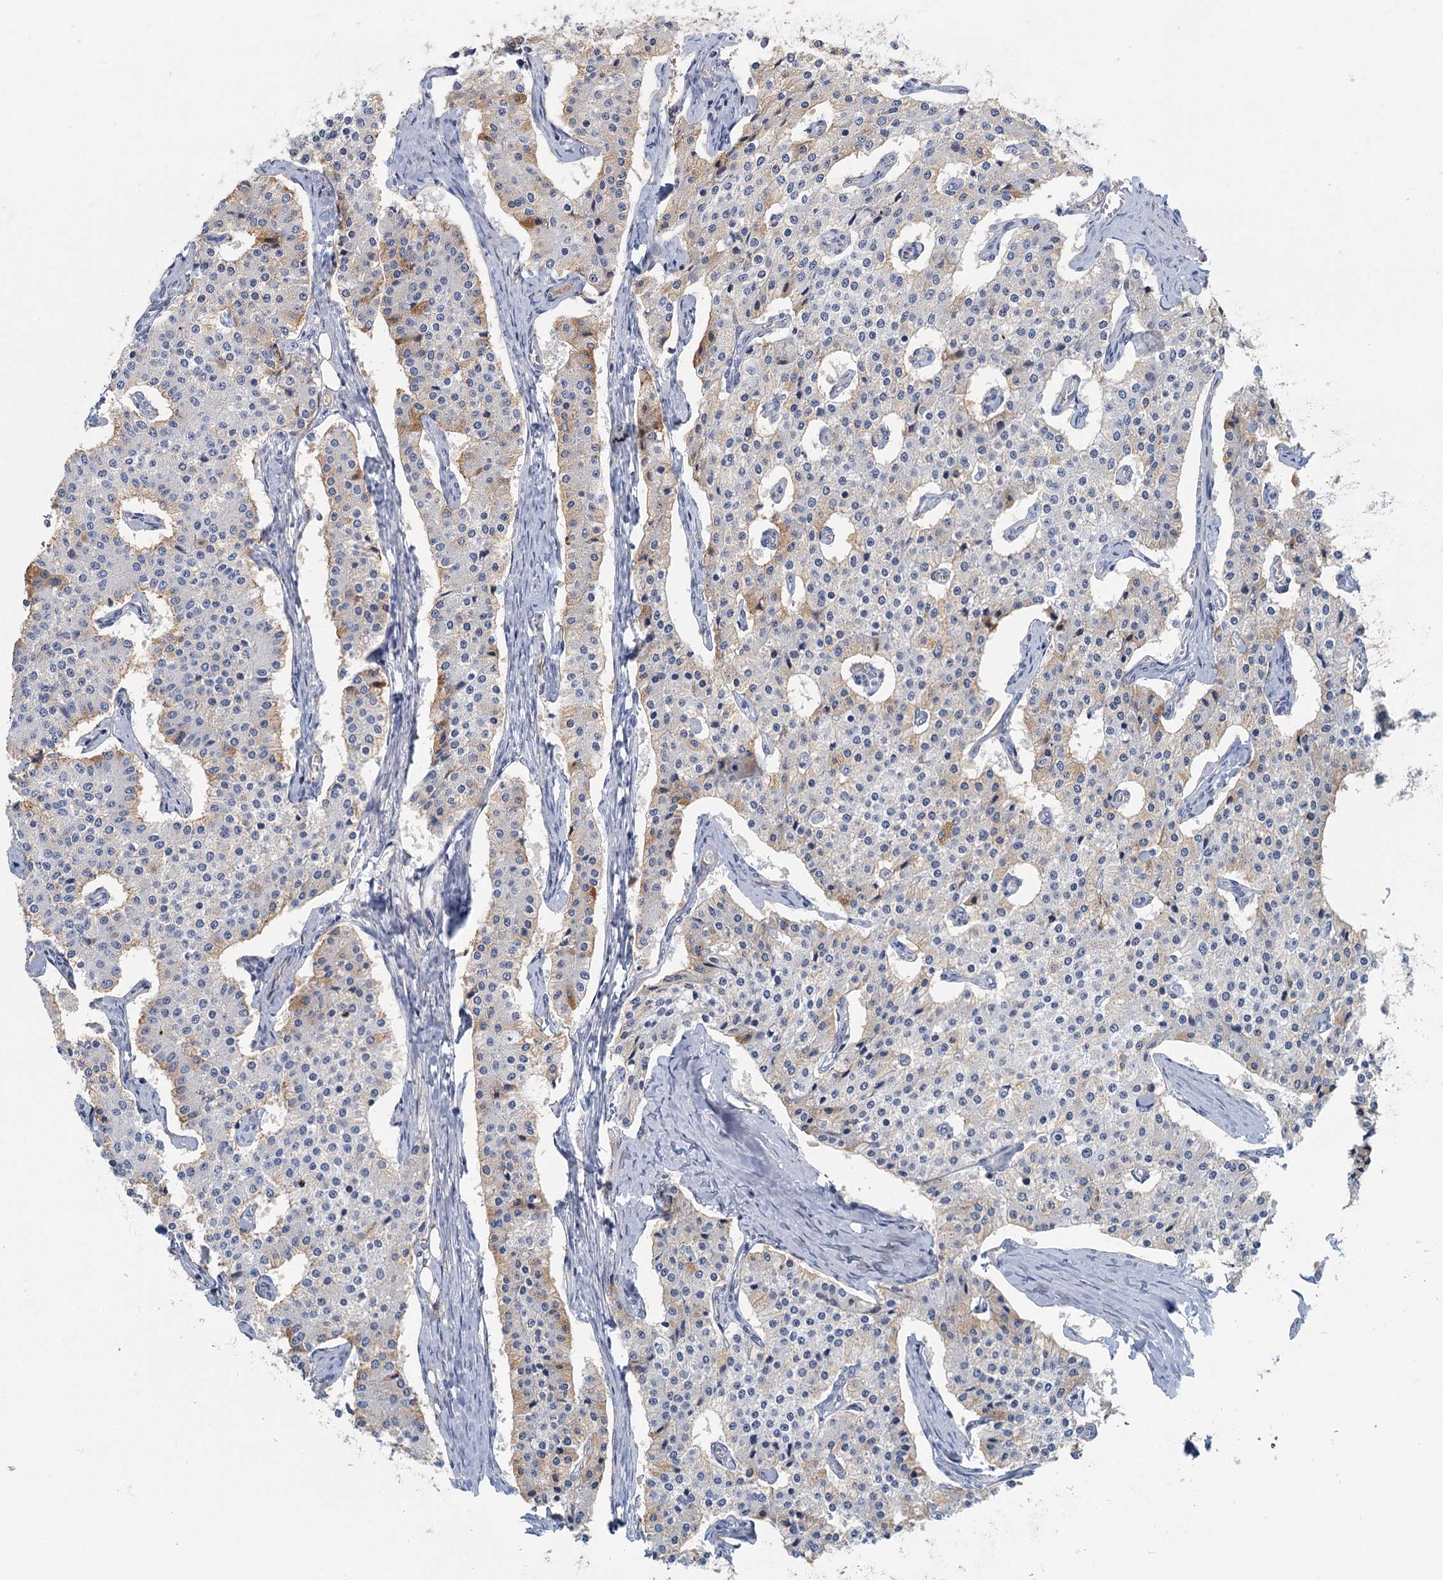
{"staining": {"intensity": "weak", "quantity": "<25%", "location": "cytoplasmic/membranous"}, "tissue": "carcinoid", "cell_type": "Tumor cells", "image_type": "cancer", "snomed": [{"axis": "morphology", "description": "Carcinoid, malignant, NOS"}, {"axis": "topography", "description": "Colon"}], "caption": "DAB immunohistochemical staining of carcinoid (malignant) shows no significant expression in tumor cells.", "gene": "ZNF527", "patient": {"sex": "female", "age": 52}}